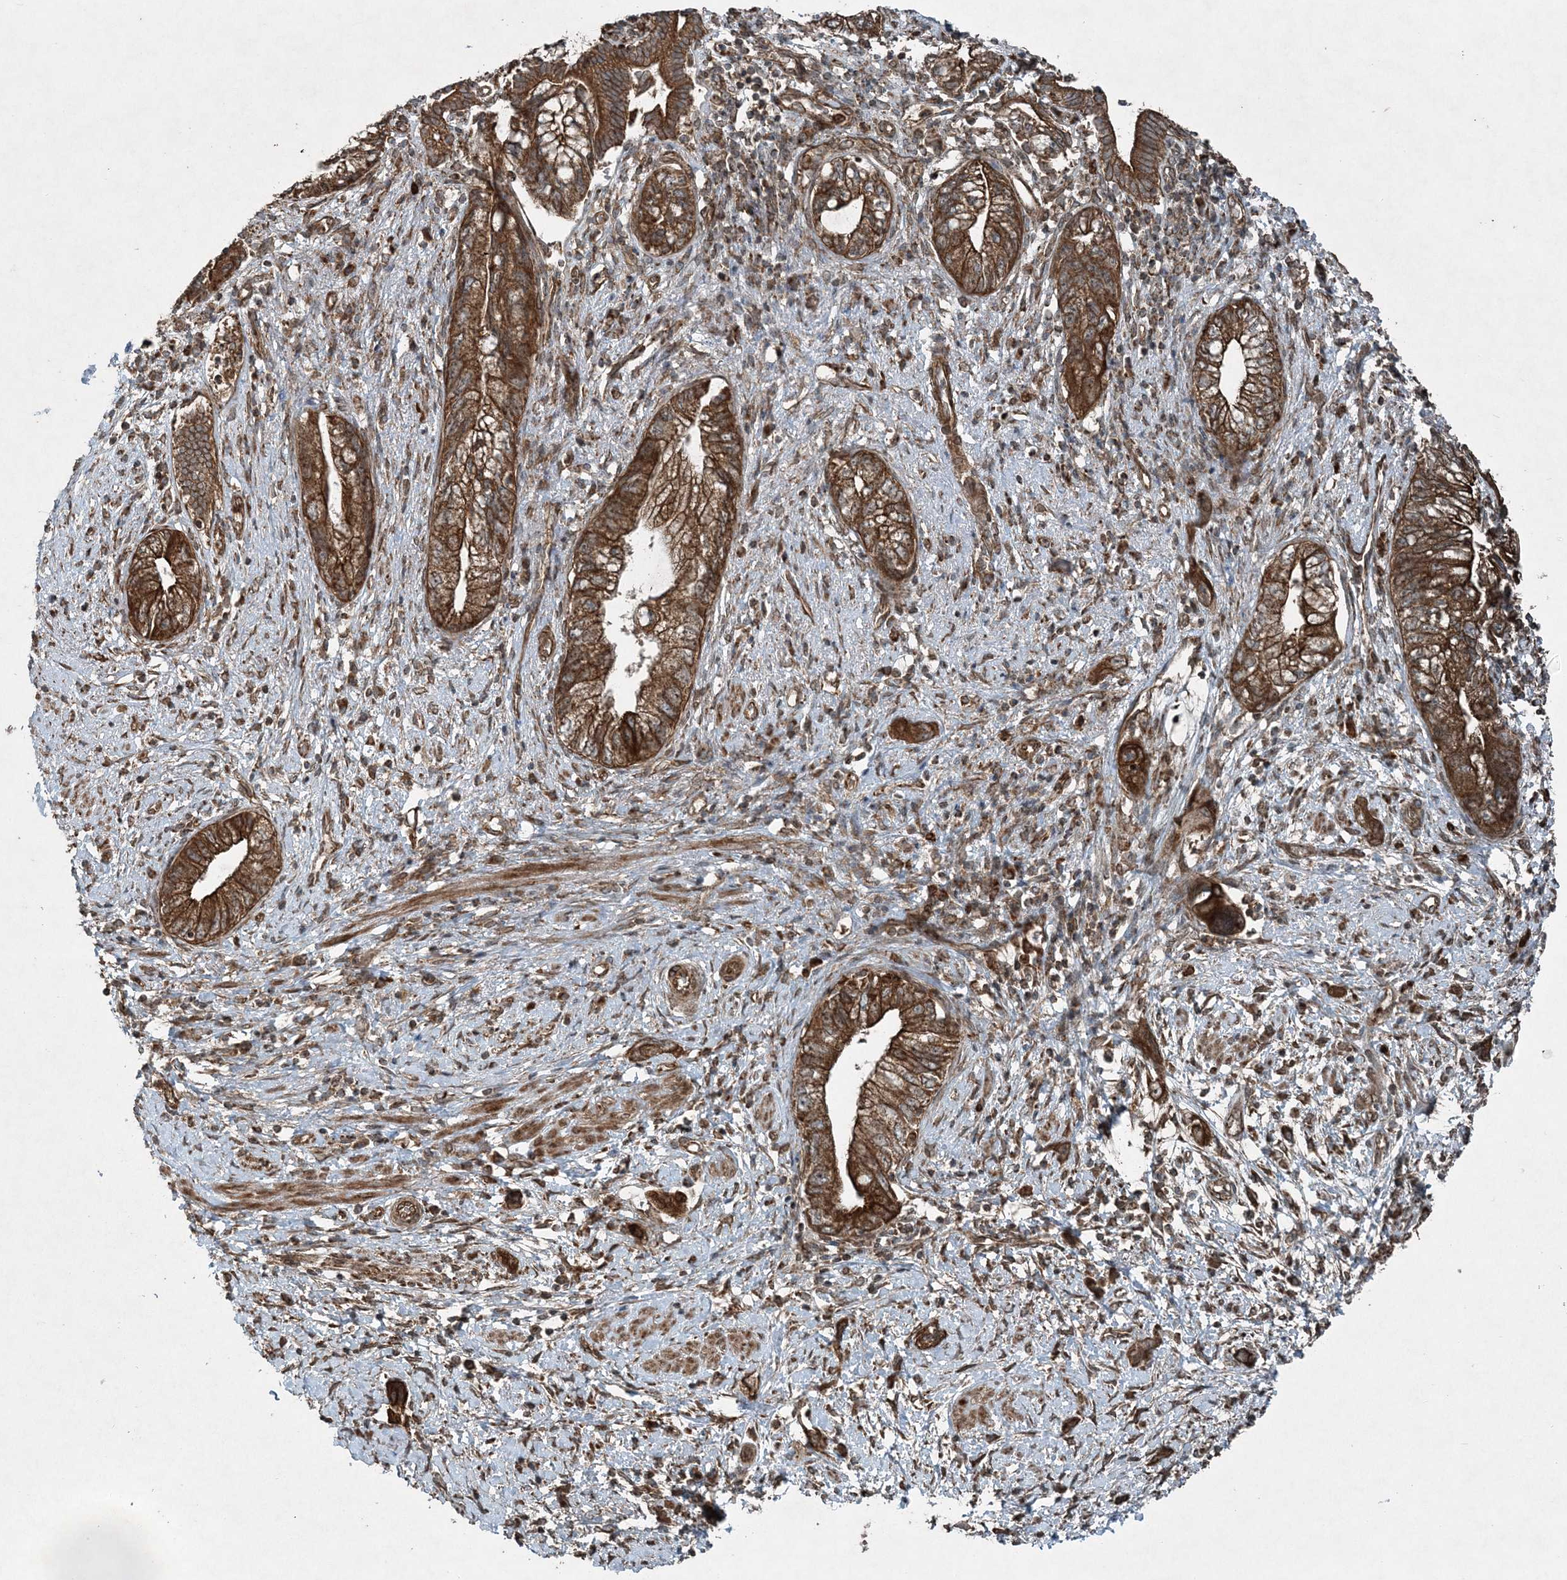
{"staining": {"intensity": "strong", "quantity": ">75%", "location": "cytoplasmic/membranous"}, "tissue": "pancreatic cancer", "cell_type": "Tumor cells", "image_type": "cancer", "snomed": [{"axis": "morphology", "description": "Adenocarcinoma, NOS"}, {"axis": "topography", "description": "Pancreas"}], "caption": "This image displays immunohistochemistry (IHC) staining of pancreatic cancer (adenocarcinoma), with high strong cytoplasmic/membranous positivity in about >75% of tumor cells.", "gene": "COPS7B", "patient": {"sex": "female", "age": 73}}